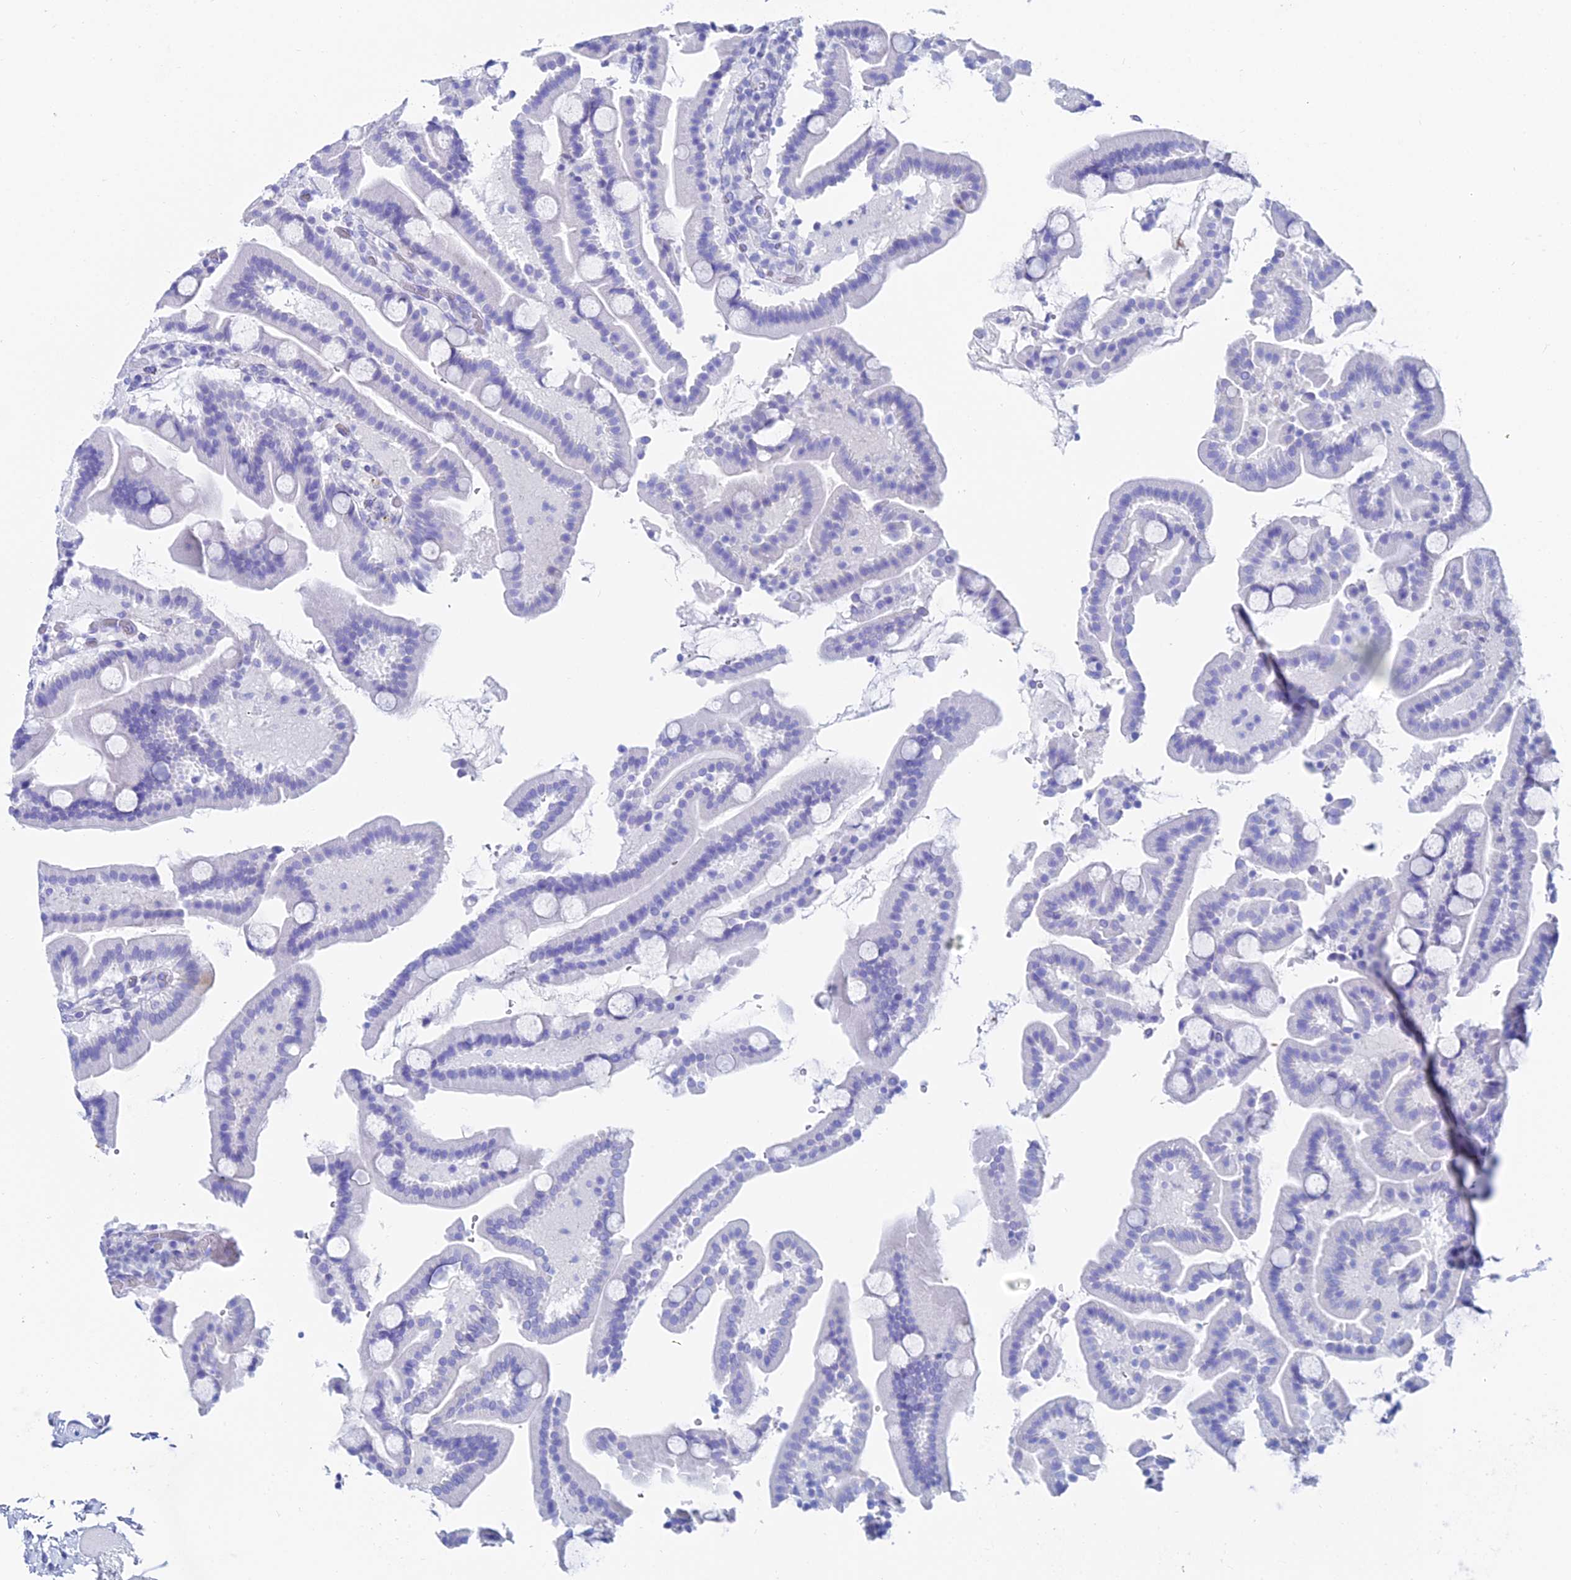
{"staining": {"intensity": "negative", "quantity": "none", "location": "none"}, "tissue": "duodenum", "cell_type": "Glandular cells", "image_type": "normal", "snomed": [{"axis": "morphology", "description": "Normal tissue, NOS"}, {"axis": "topography", "description": "Duodenum"}], "caption": "The immunohistochemistry (IHC) image has no significant positivity in glandular cells of duodenum. (IHC, brightfield microscopy, high magnification).", "gene": "HSPA1L", "patient": {"sex": "male", "age": 55}}